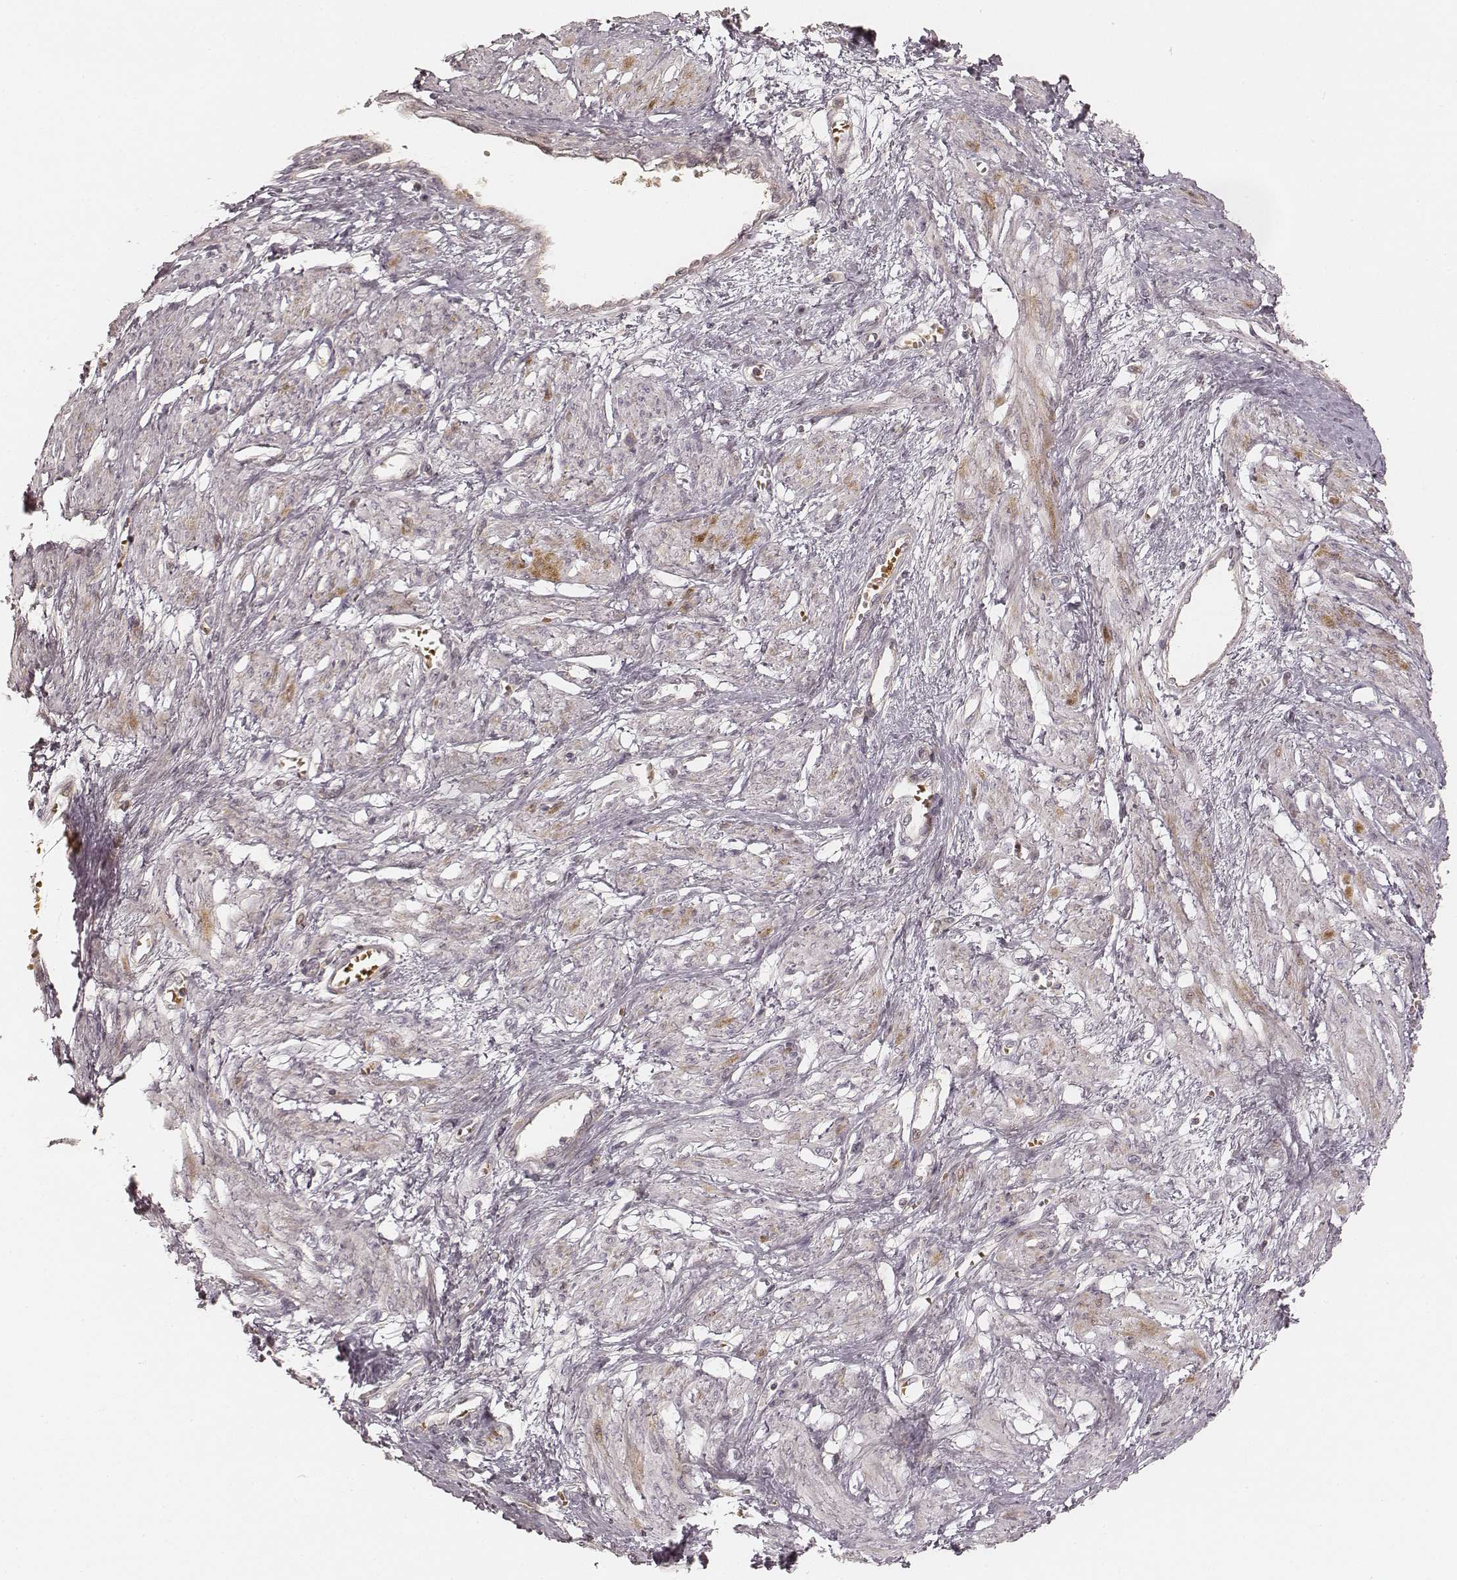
{"staining": {"intensity": "weak", "quantity": "<25%", "location": "cytoplasmic/membranous"}, "tissue": "smooth muscle", "cell_type": "Smooth muscle cells", "image_type": "normal", "snomed": [{"axis": "morphology", "description": "Normal tissue, NOS"}, {"axis": "topography", "description": "Smooth muscle"}, {"axis": "topography", "description": "Uterus"}], "caption": "The immunohistochemistry image has no significant positivity in smooth muscle cells of smooth muscle. The staining was performed using DAB (3,3'-diaminobenzidine) to visualize the protein expression in brown, while the nuclei were stained in blue with hematoxylin (Magnification: 20x).", "gene": "GORASP2", "patient": {"sex": "female", "age": 39}}